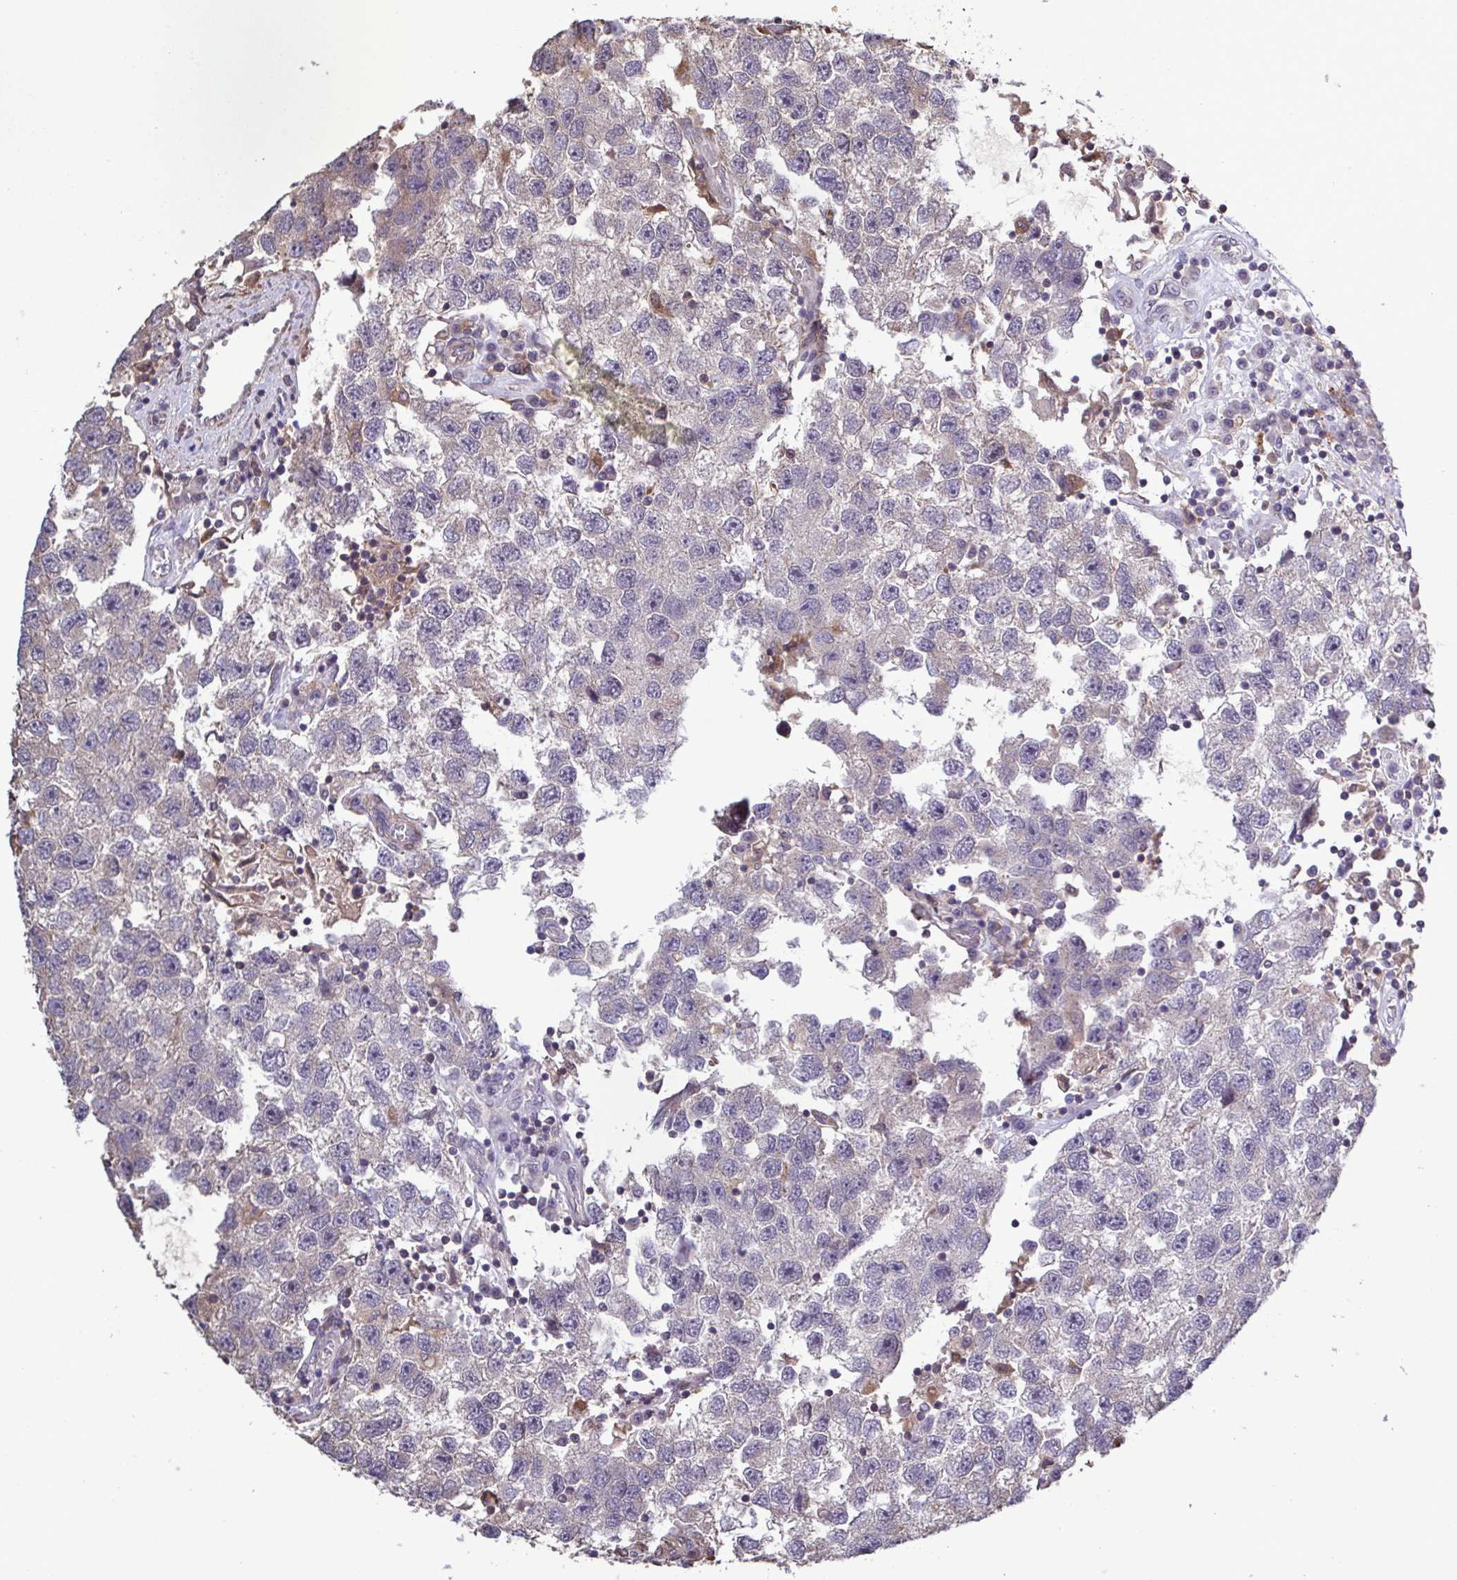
{"staining": {"intensity": "negative", "quantity": "none", "location": "none"}, "tissue": "testis cancer", "cell_type": "Tumor cells", "image_type": "cancer", "snomed": [{"axis": "morphology", "description": "Seminoma, NOS"}, {"axis": "topography", "description": "Testis"}], "caption": "Photomicrograph shows no significant protein expression in tumor cells of seminoma (testis).", "gene": "ZNF200", "patient": {"sex": "male", "age": 26}}